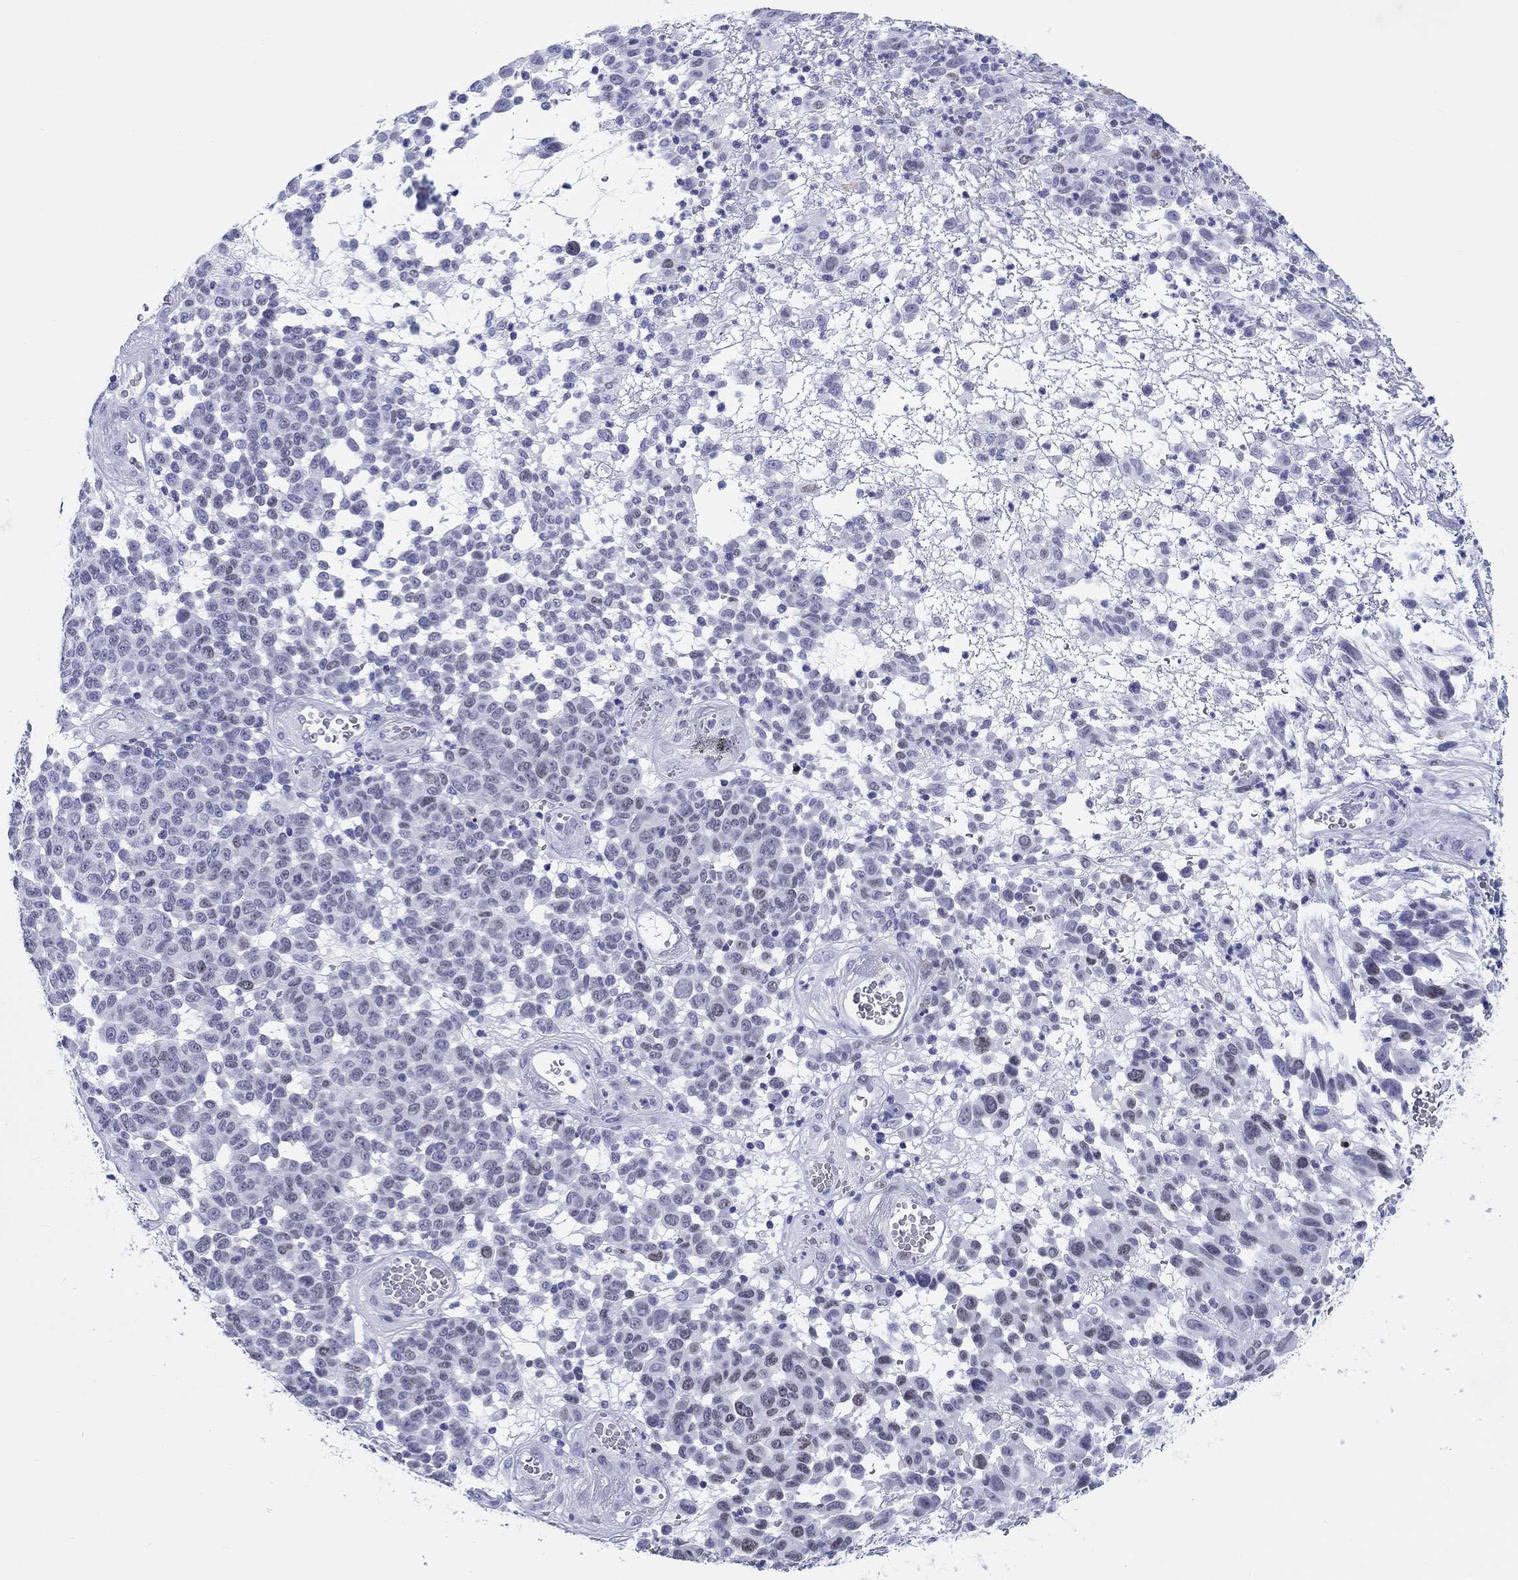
{"staining": {"intensity": "weak", "quantity": "<25%", "location": "nuclear"}, "tissue": "melanoma", "cell_type": "Tumor cells", "image_type": "cancer", "snomed": [{"axis": "morphology", "description": "Malignant melanoma, NOS"}, {"axis": "topography", "description": "Skin"}], "caption": "Micrograph shows no significant protein staining in tumor cells of malignant melanoma.", "gene": "H1-1", "patient": {"sex": "male", "age": 59}}